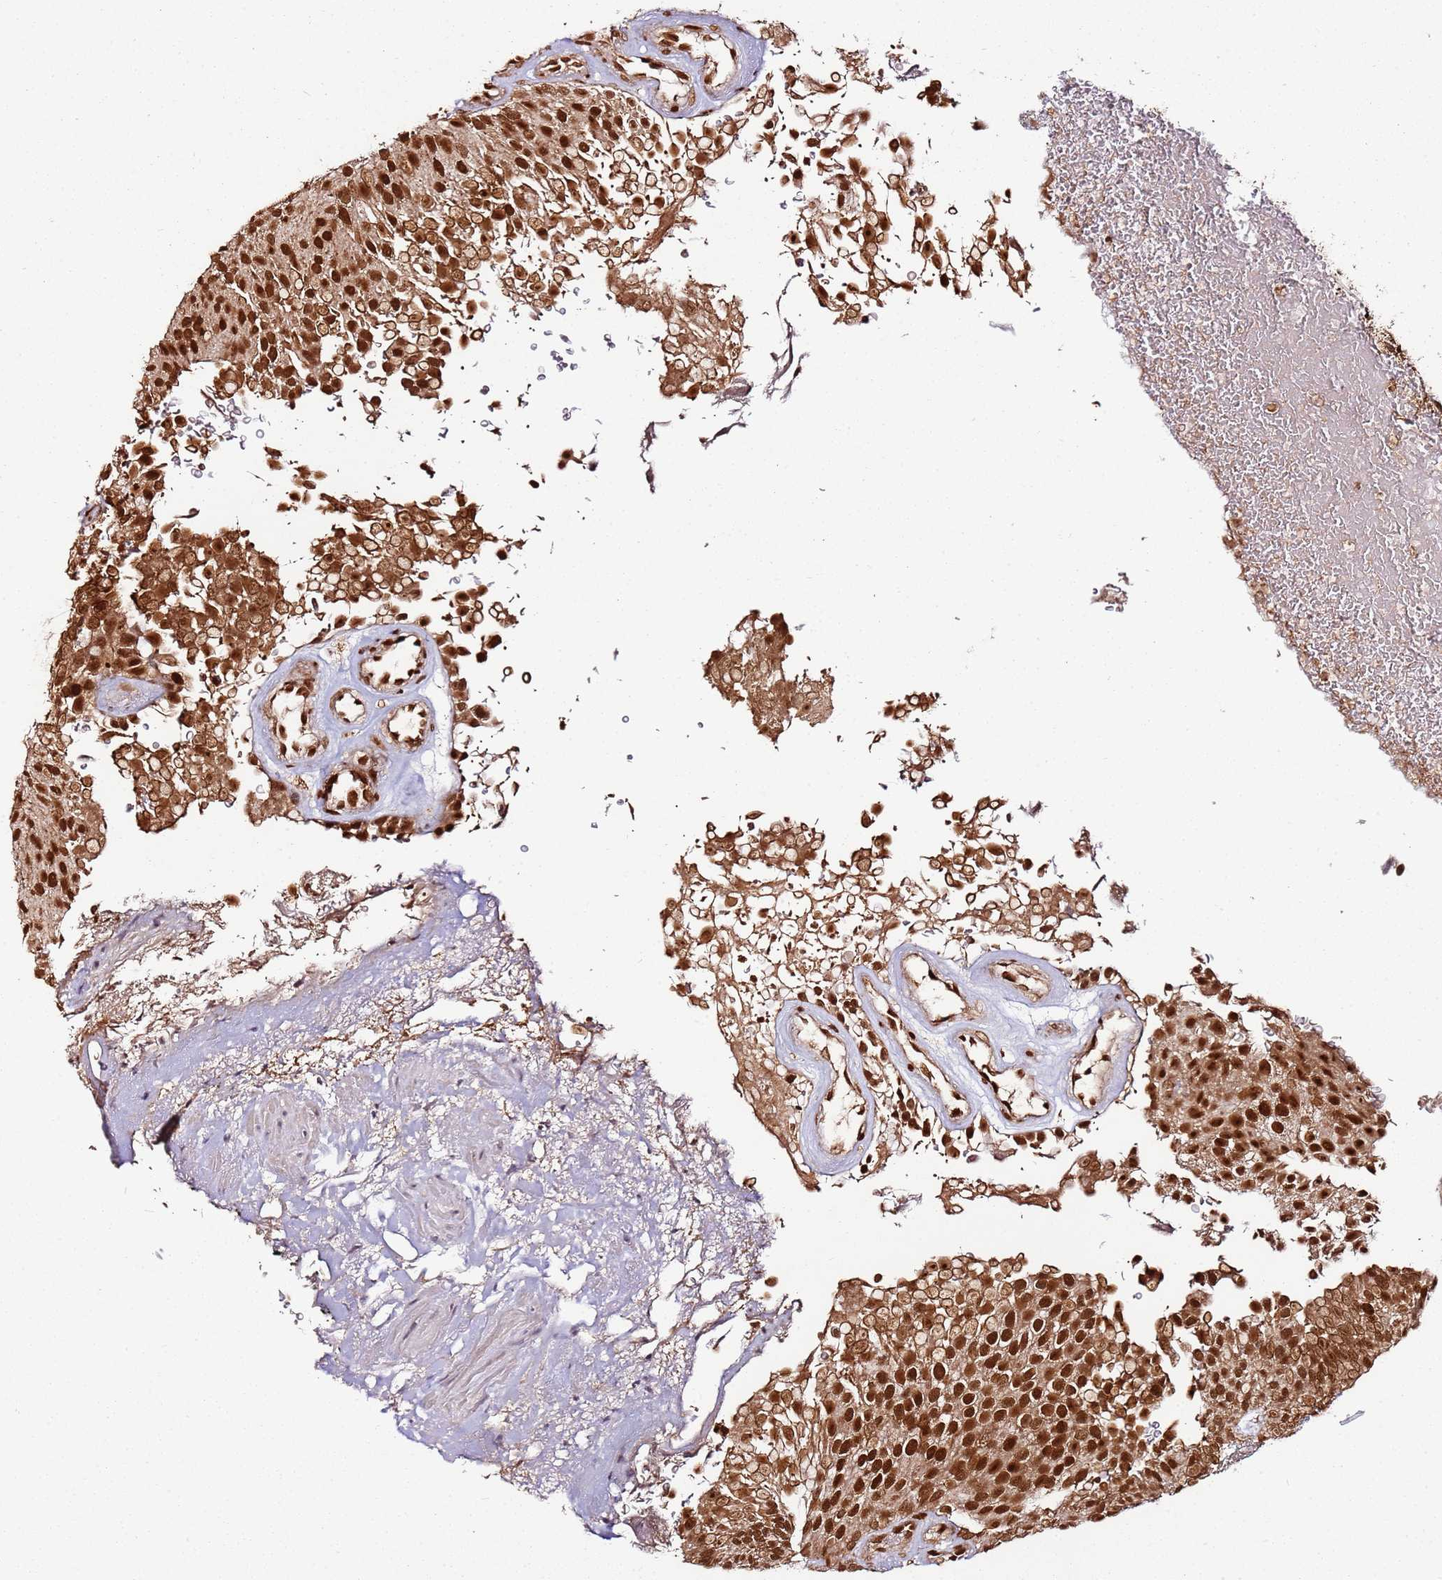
{"staining": {"intensity": "strong", "quantity": ">75%", "location": "nuclear"}, "tissue": "urothelial cancer", "cell_type": "Tumor cells", "image_type": "cancer", "snomed": [{"axis": "morphology", "description": "Urothelial carcinoma, Low grade"}, {"axis": "topography", "description": "Urinary bladder"}], "caption": "Human urothelial cancer stained for a protein (brown) exhibits strong nuclear positive positivity in approximately >75% of tumor cells.", "gene": "XRN2", "patient": {"sex": "male", "age": 78}}